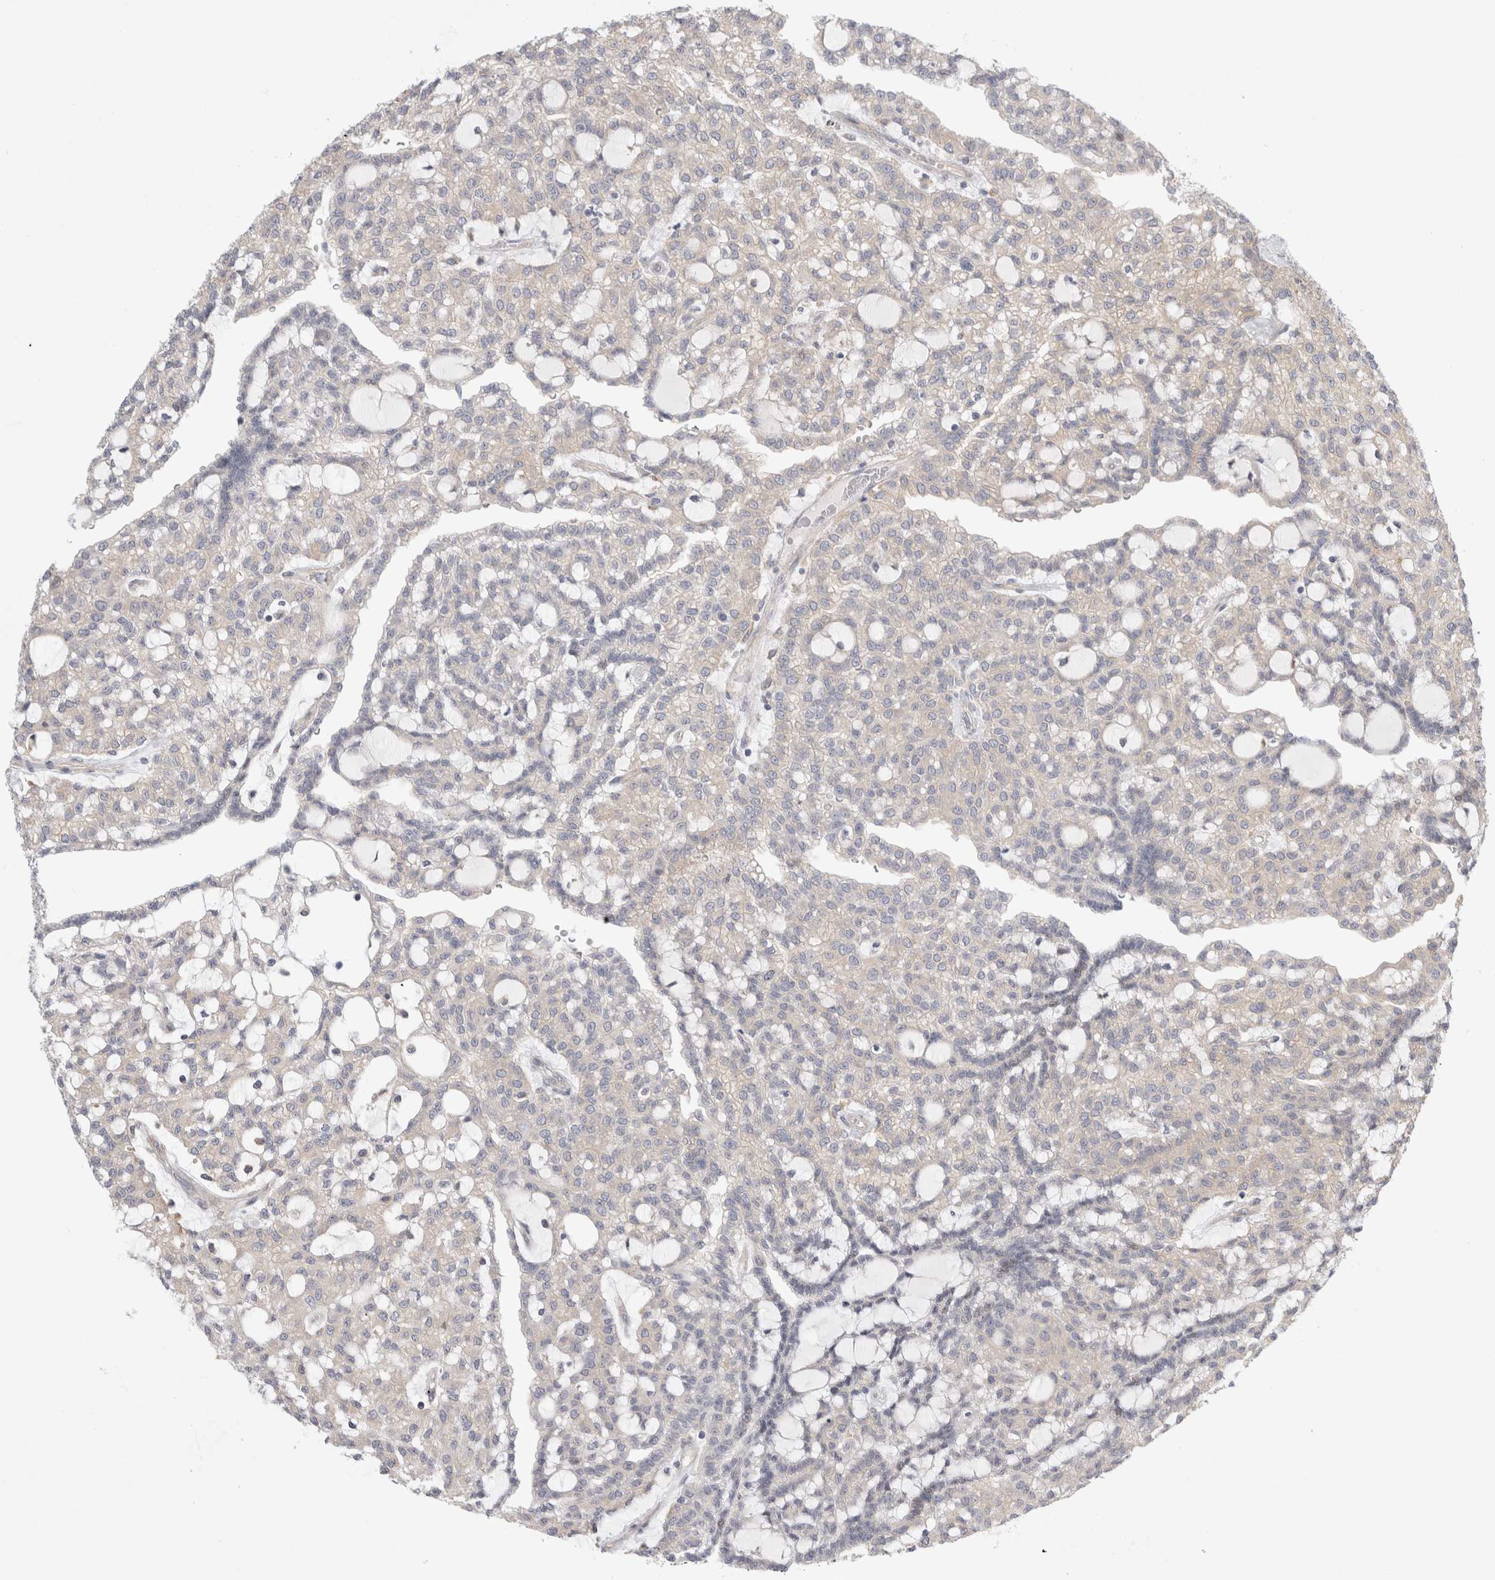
{"staining": {"intensity": "negative", "quantity": "none", "location": "none"}, "tissue": "renal cancer", "cell_type": "Tumor cells", "image_type": "cancer", "snomed": [{"axis": "morphology", "description": "Adenocarcinoma, NOS"}, {"axis": "topography", "description": "Kidney"}], "caption": "This is an immunohistochemistry image of renal adenocarcinoma. There is no expression in tumor cells.", "gene": "CDCA7L", "patient": {"sex": "male", "age": 63}}